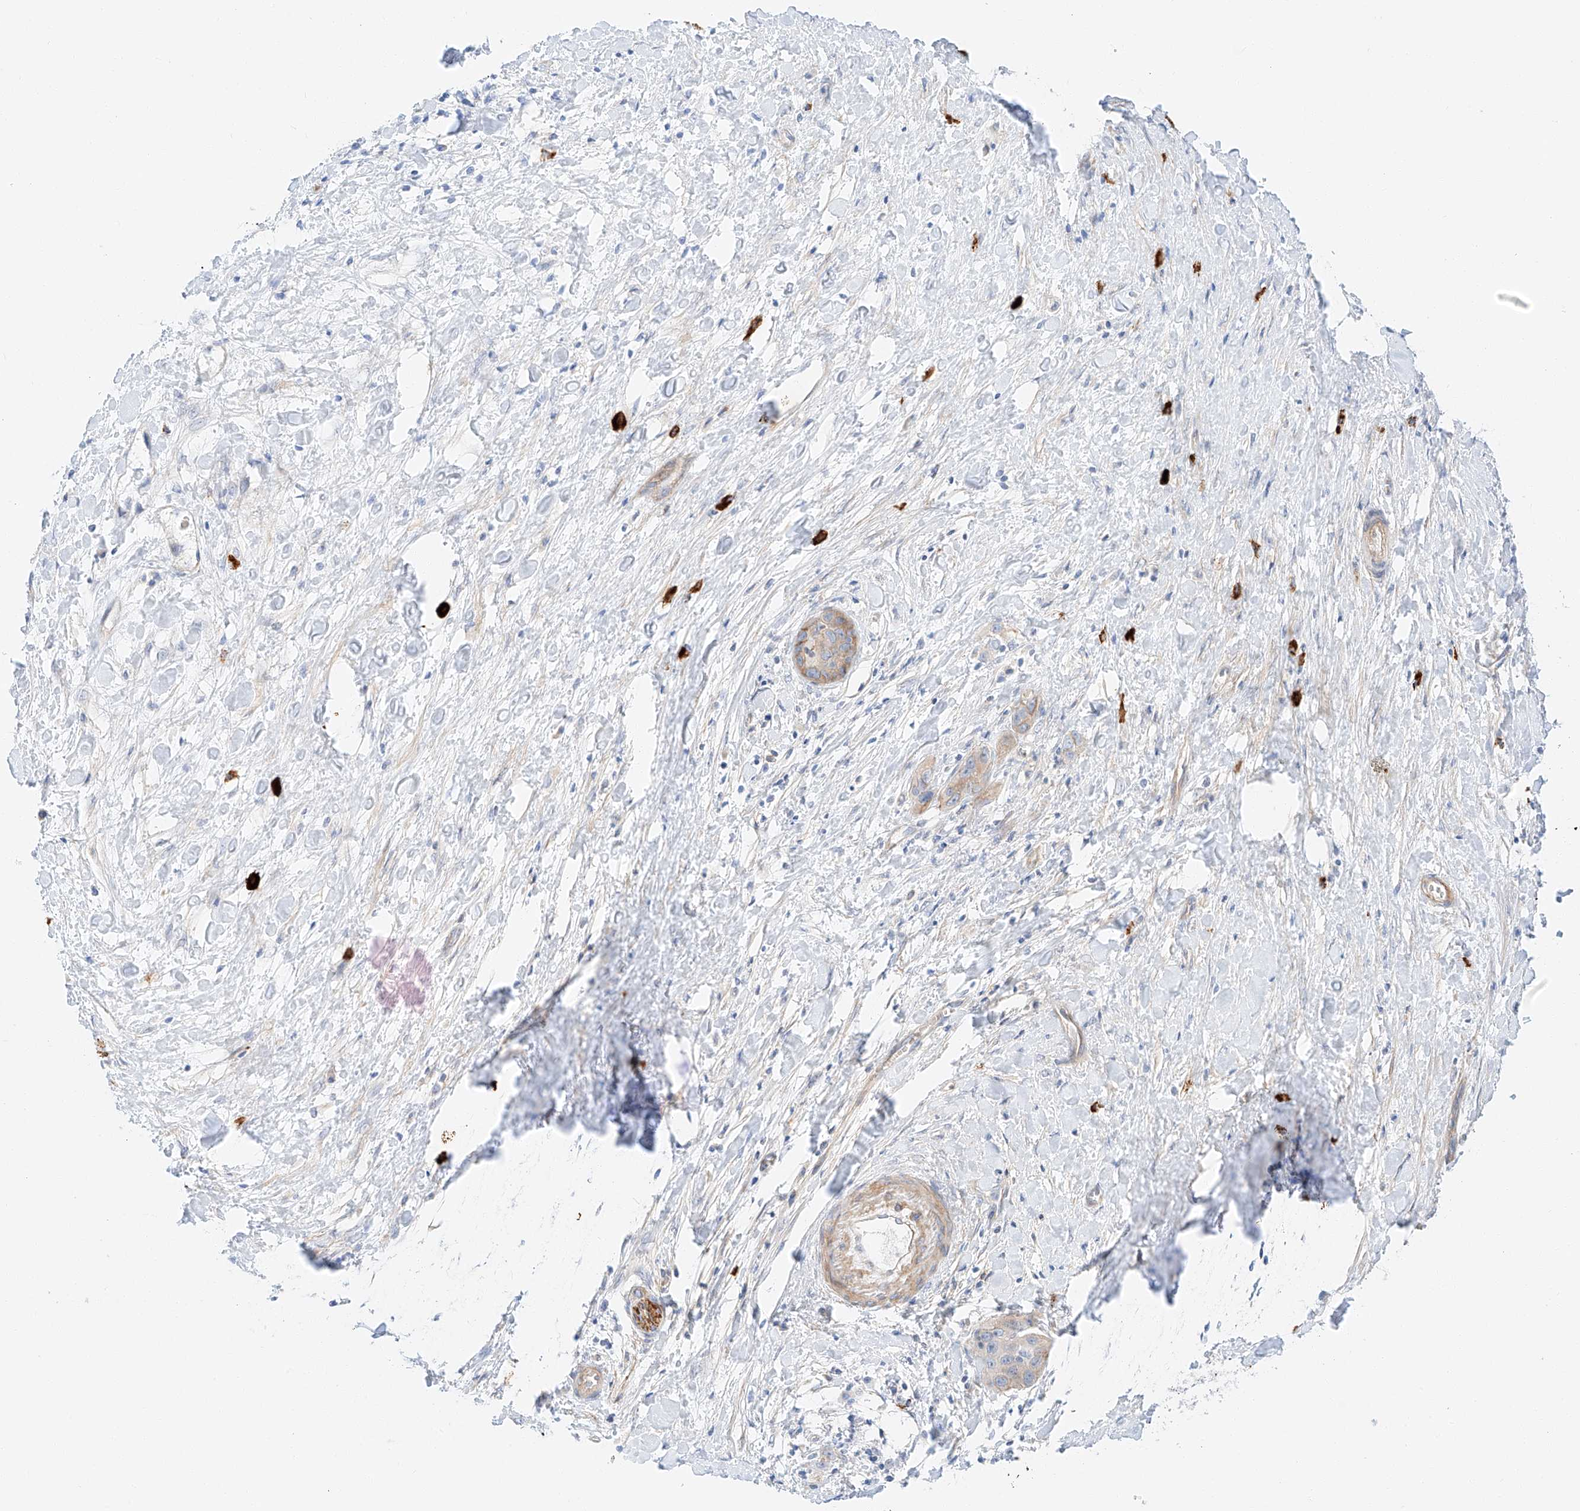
{"staining": {"intensity": "moderate", "quantity": "<25%", "location": "cytoplasmic/membranous"}, "tissue": "liver cancer", "cell_type": "Tumor cells", "image_type": "cancer", "snomed": [{"axis": "morphology", "description": "Cholangiocarcinoma"}, {"axis": "topography", "description": "Liver"}], "caption": "High-magnification brightfield microscopy of liver cancer stained with DAB (3,3'-diaminobenzidine) (brown) and counterstained with hematoxylin (blue). tumor cells exhibit moderate cytoplasmic/membranous positivity is appreciated in approximately<25% of cells. Immunohistochemistry stains the protein in brown and the nuclei are stained blue.", "gene": "MINDY4", "patient": {"sex": "female", "age": 52}}